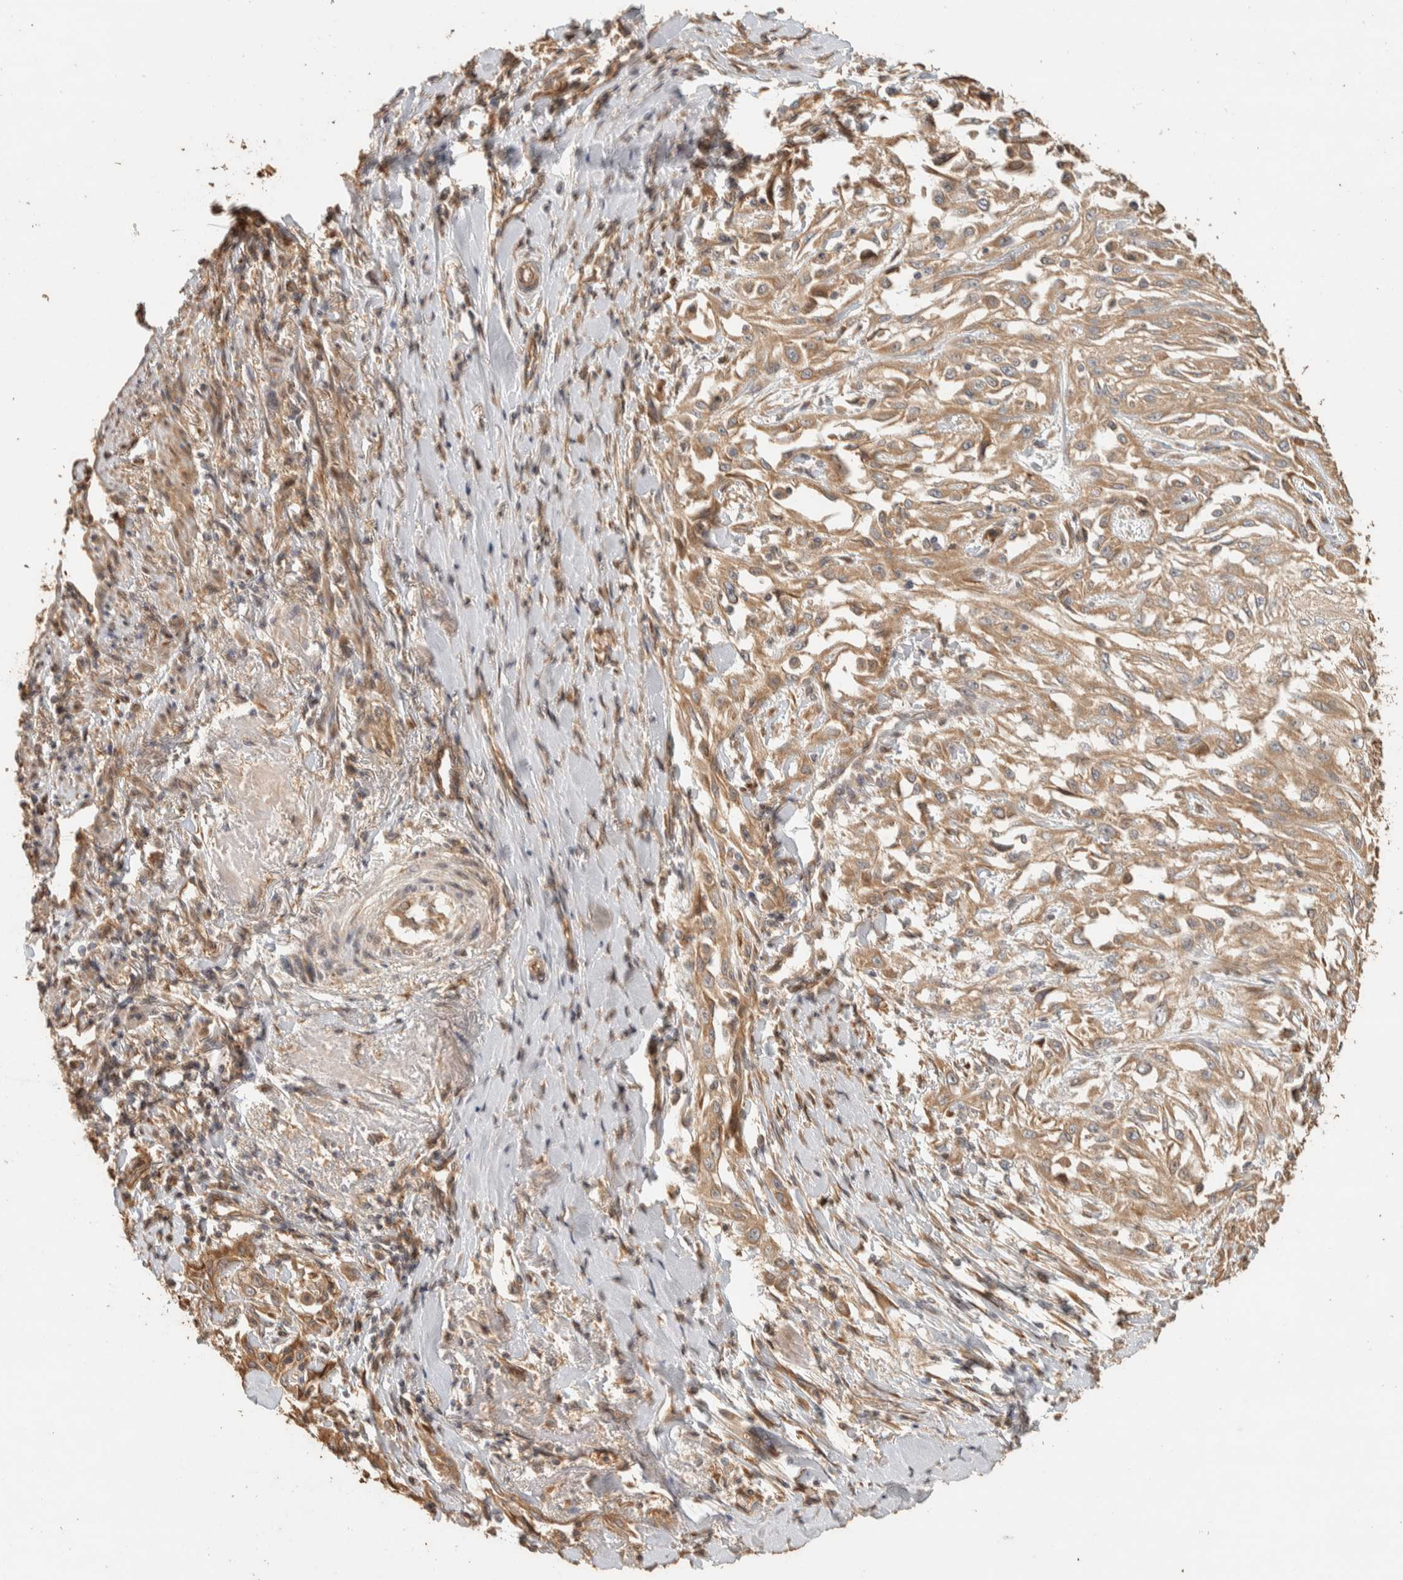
{"staining": {"intensity": "moderate", "quantity": ">75%", "location": "cytoplasmic/membranous"}, "tissue": "skin cancer", "cell_type": "Tumor cells", "image_type": "cancer", "snomed": [{"axis": "morphology", "description": "Squamous cell carcinoma, NOS"}, {"axis": "morphology", "description": "Squamous cell carcinoma, metastatic, NOS"}, {"axis": "topography", "description": "Skin"}, {"axis": "topography", "description": "Lymph node"}], "caption": "Human skin cancer (squamous cell carcinoma) stained with a protein marker exhibits moderate staining in tumor cells.", "gene": "EXOC7", "patient": {"sex": "male", "age": 75}}